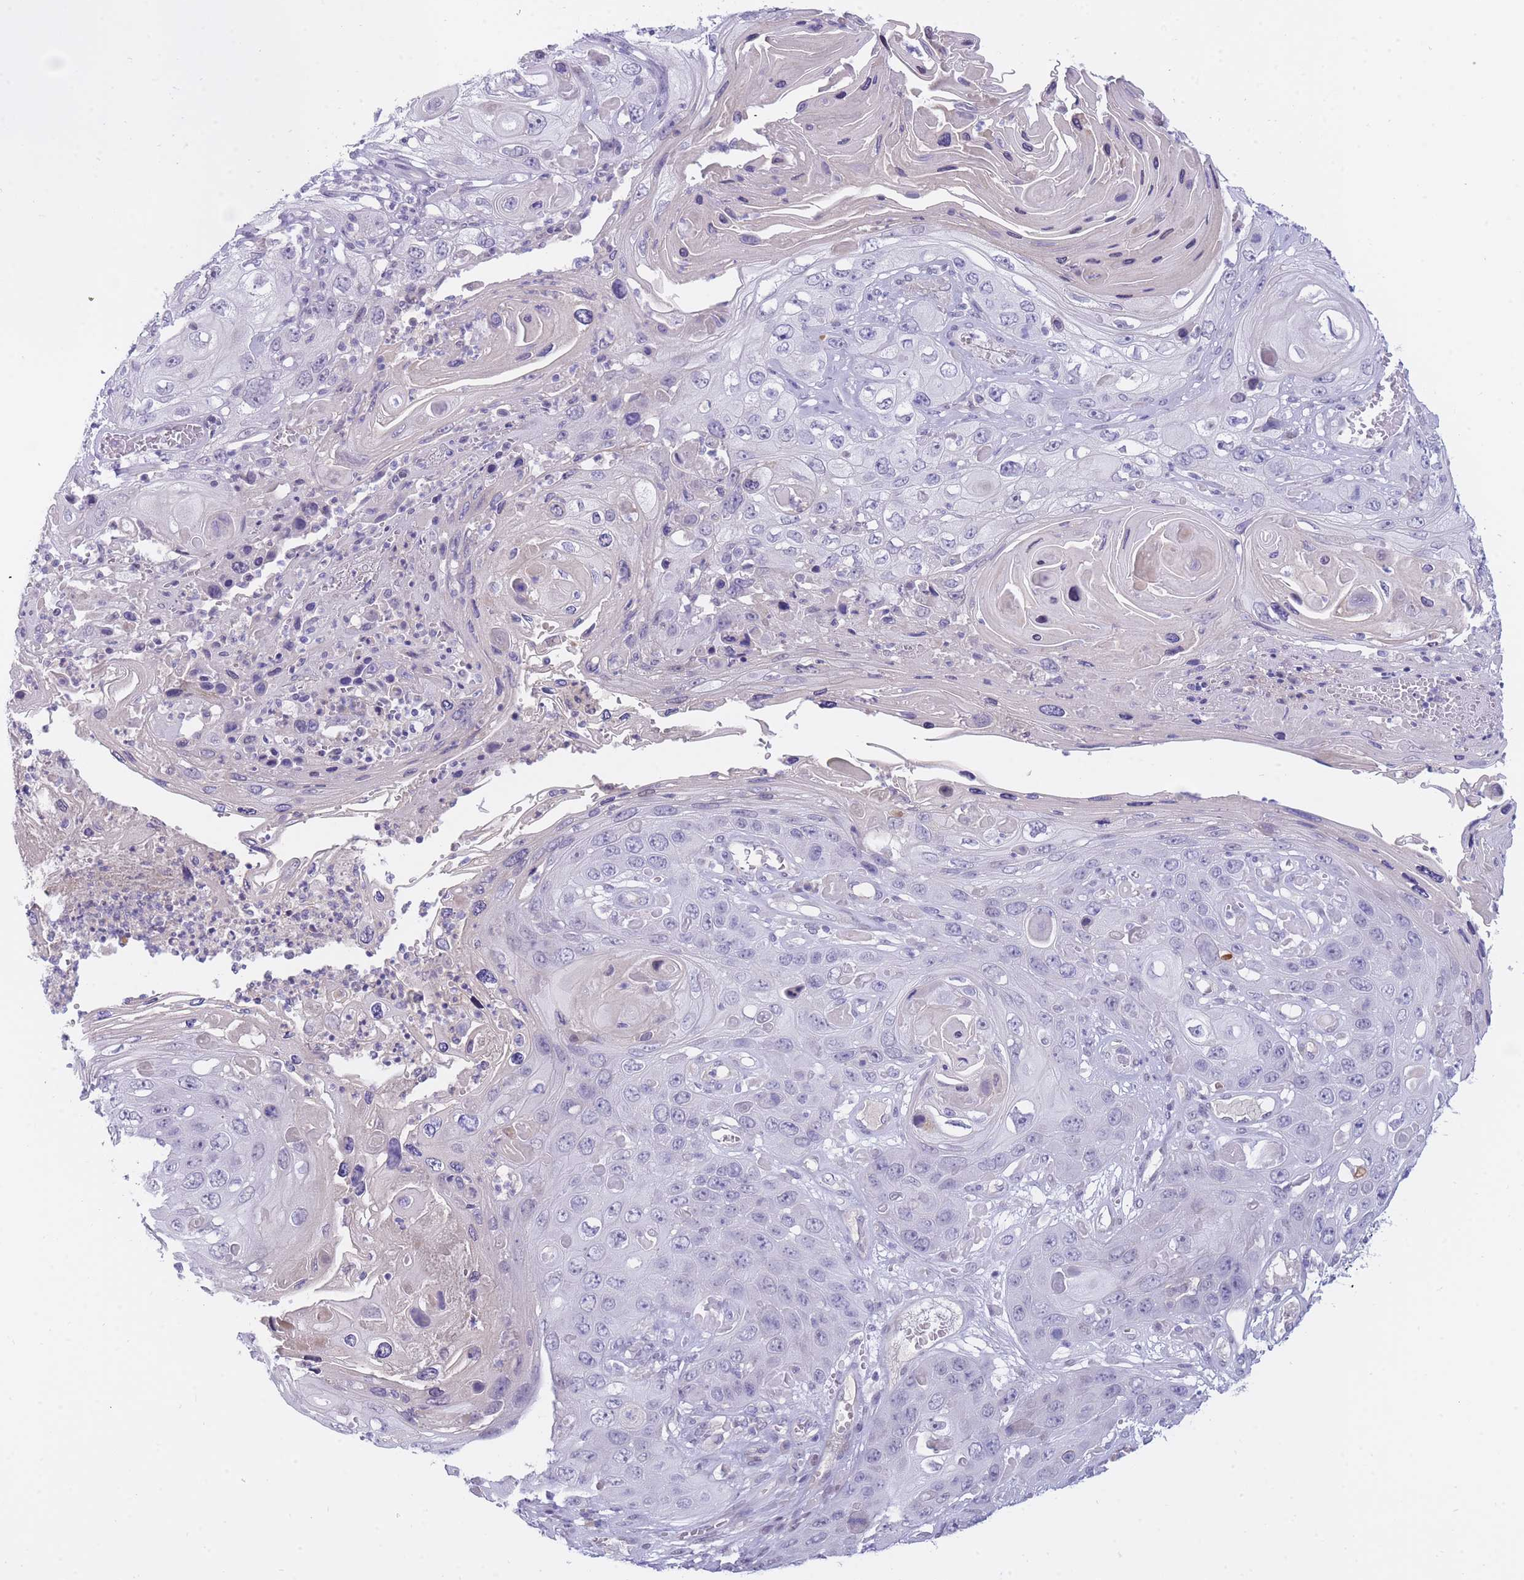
{"staining": {"intensity": "negative", "quantity": "none", "location": "none"}, "tissue": "skin cancer", "cell_type": "Tumor cells", "image_type": "cancer", "snomed": [{"axis": "morphology", "description": "Squamous cell carcinoma, NOS"}, {"axis": "topography", "description": "Skin"}], "caption": "Tumor cells are negative for brown protein staining in skin squamous cell carcinoma.", "gene": "PRR23B", "patient": {"sex": "male", "age": 55}}